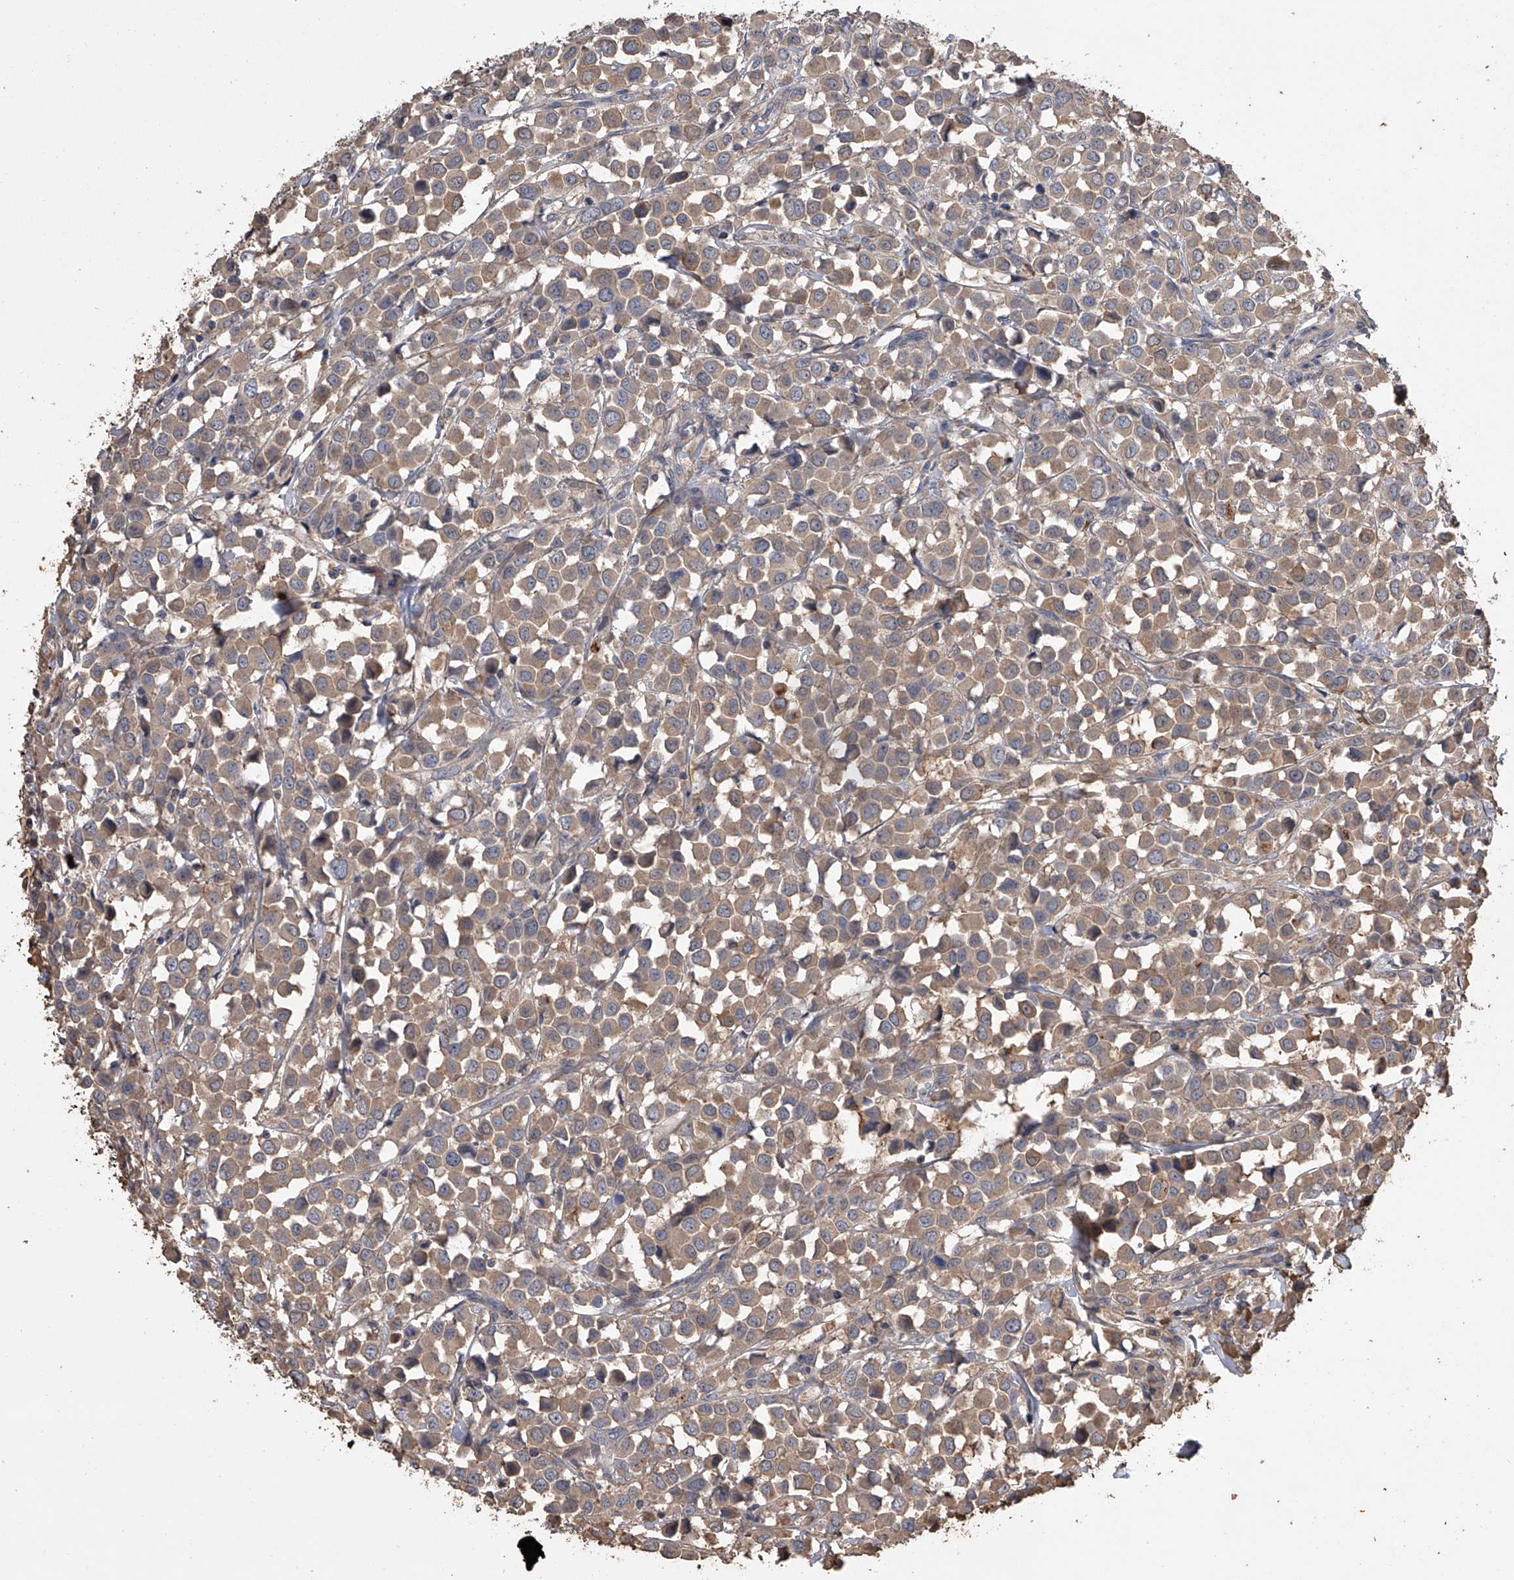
{"staining": {"intensity": "weak", "quantity": ">75%", "location": "cytoplasmic/membranous"}, "tissue": "breast cancer", "cell_type": "Tumor cells", "image_type": "cancer", "snomed": [{"axis": "morphology", "description": "Duct carcinoma"}, {"axis": "topography", "description": "Breast"}], "caption": "Immunohistochemical staining of invasive ductal carcinoma (breast) reveals low levels of weak cytoplasmic/membranous protein staining in about >75% of tumor cells.", "gene": "ZNF343", "patient": {"sex": "female", "age": 61}}